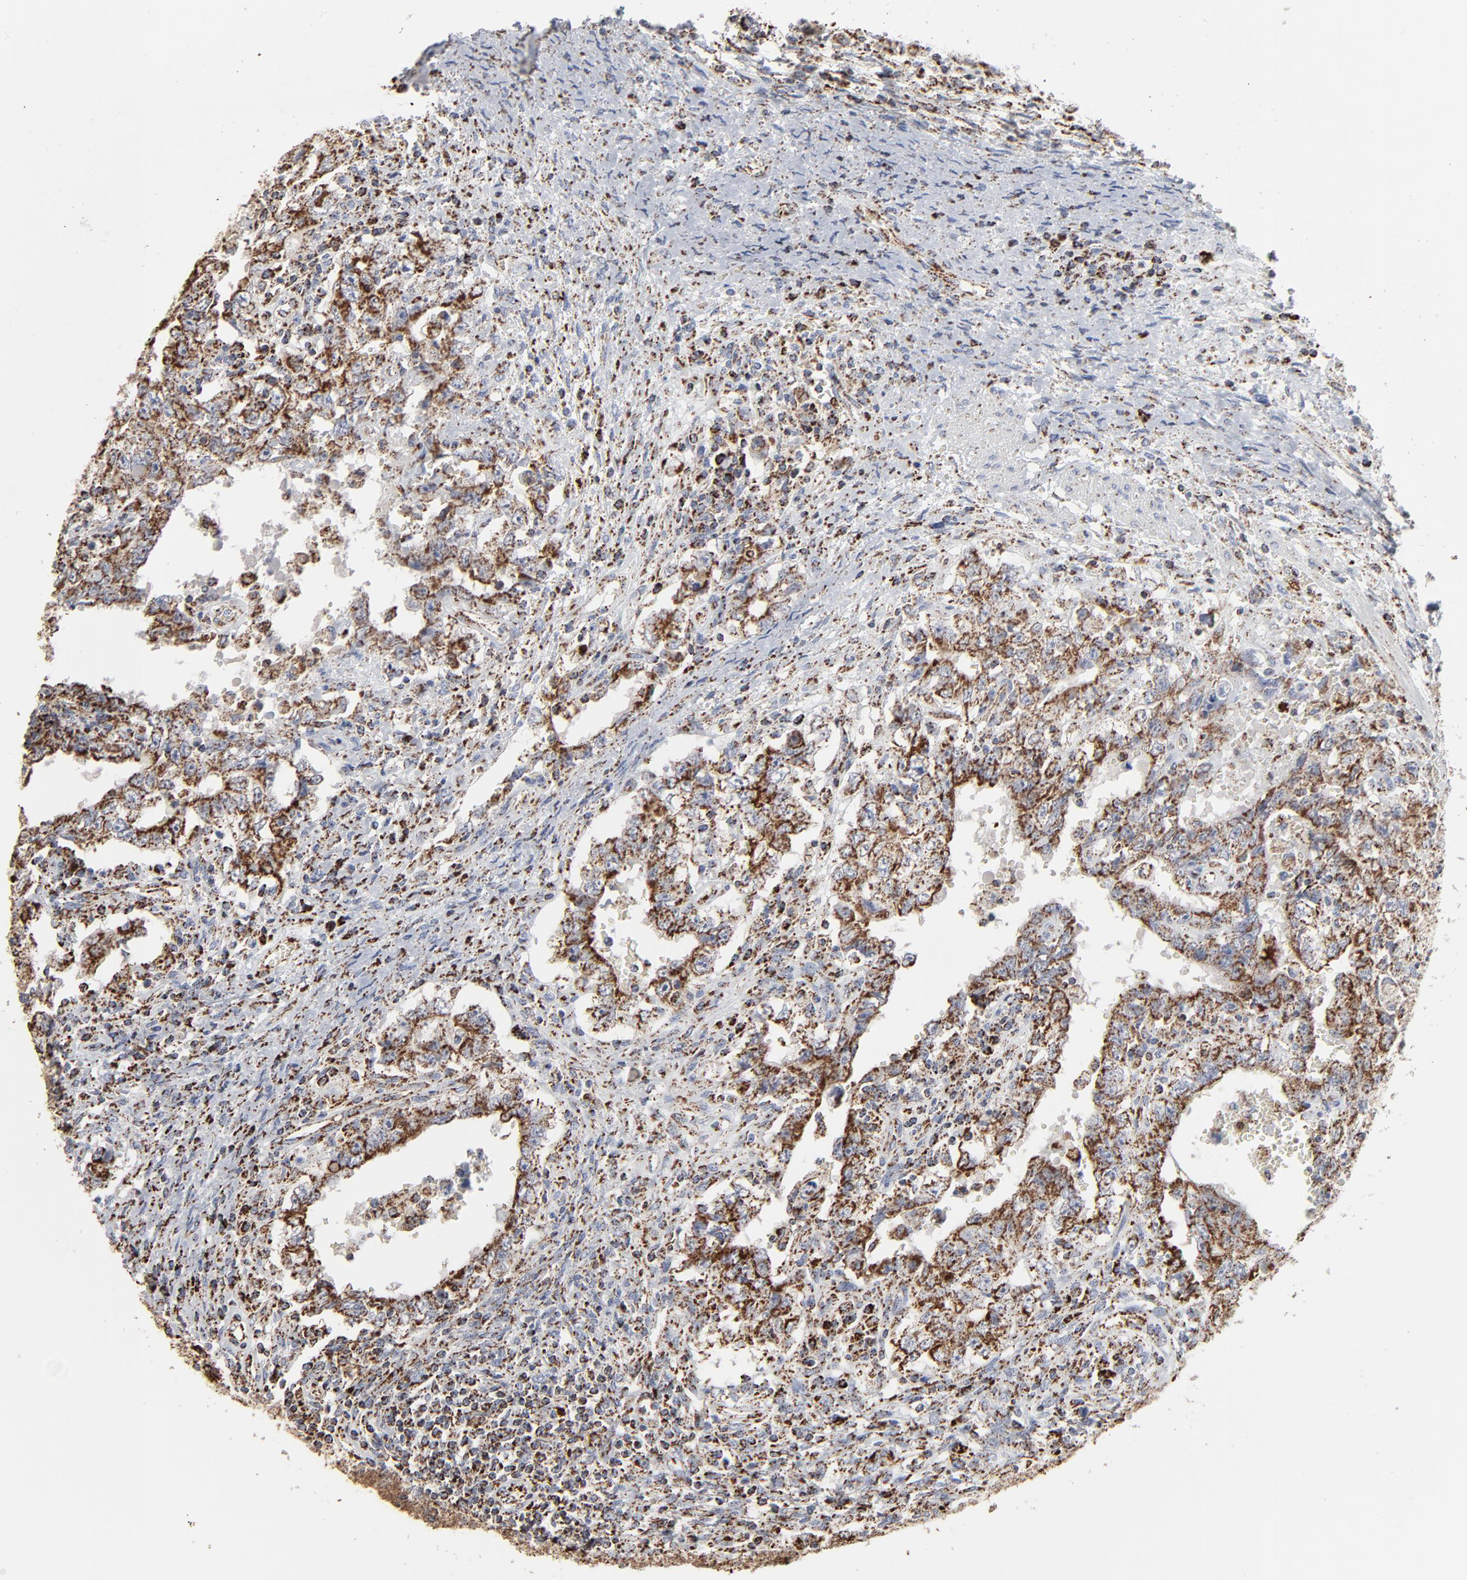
{"staining": {"intensity": "moderate", "quantity": ">75%", "location": "cytoplasmic/membranous"}, "tissue": "testis cancer", "cell_type": "Tumor cells", "image_type": "cancer", "snomed": [{"axis": "morphology", "description": "Carcinoma, Embryonal, NOS"}, {"axis": "topography", "description": "Testis"}], "caption": "Protein staining of testis cancer (embryonal carcinoma) tissue shows moderate cytoplasmic/membranous expression in about >75% of tumor cells.", "gene": "UQCRC1", "patient": {"sex": "male", "age": 26}}